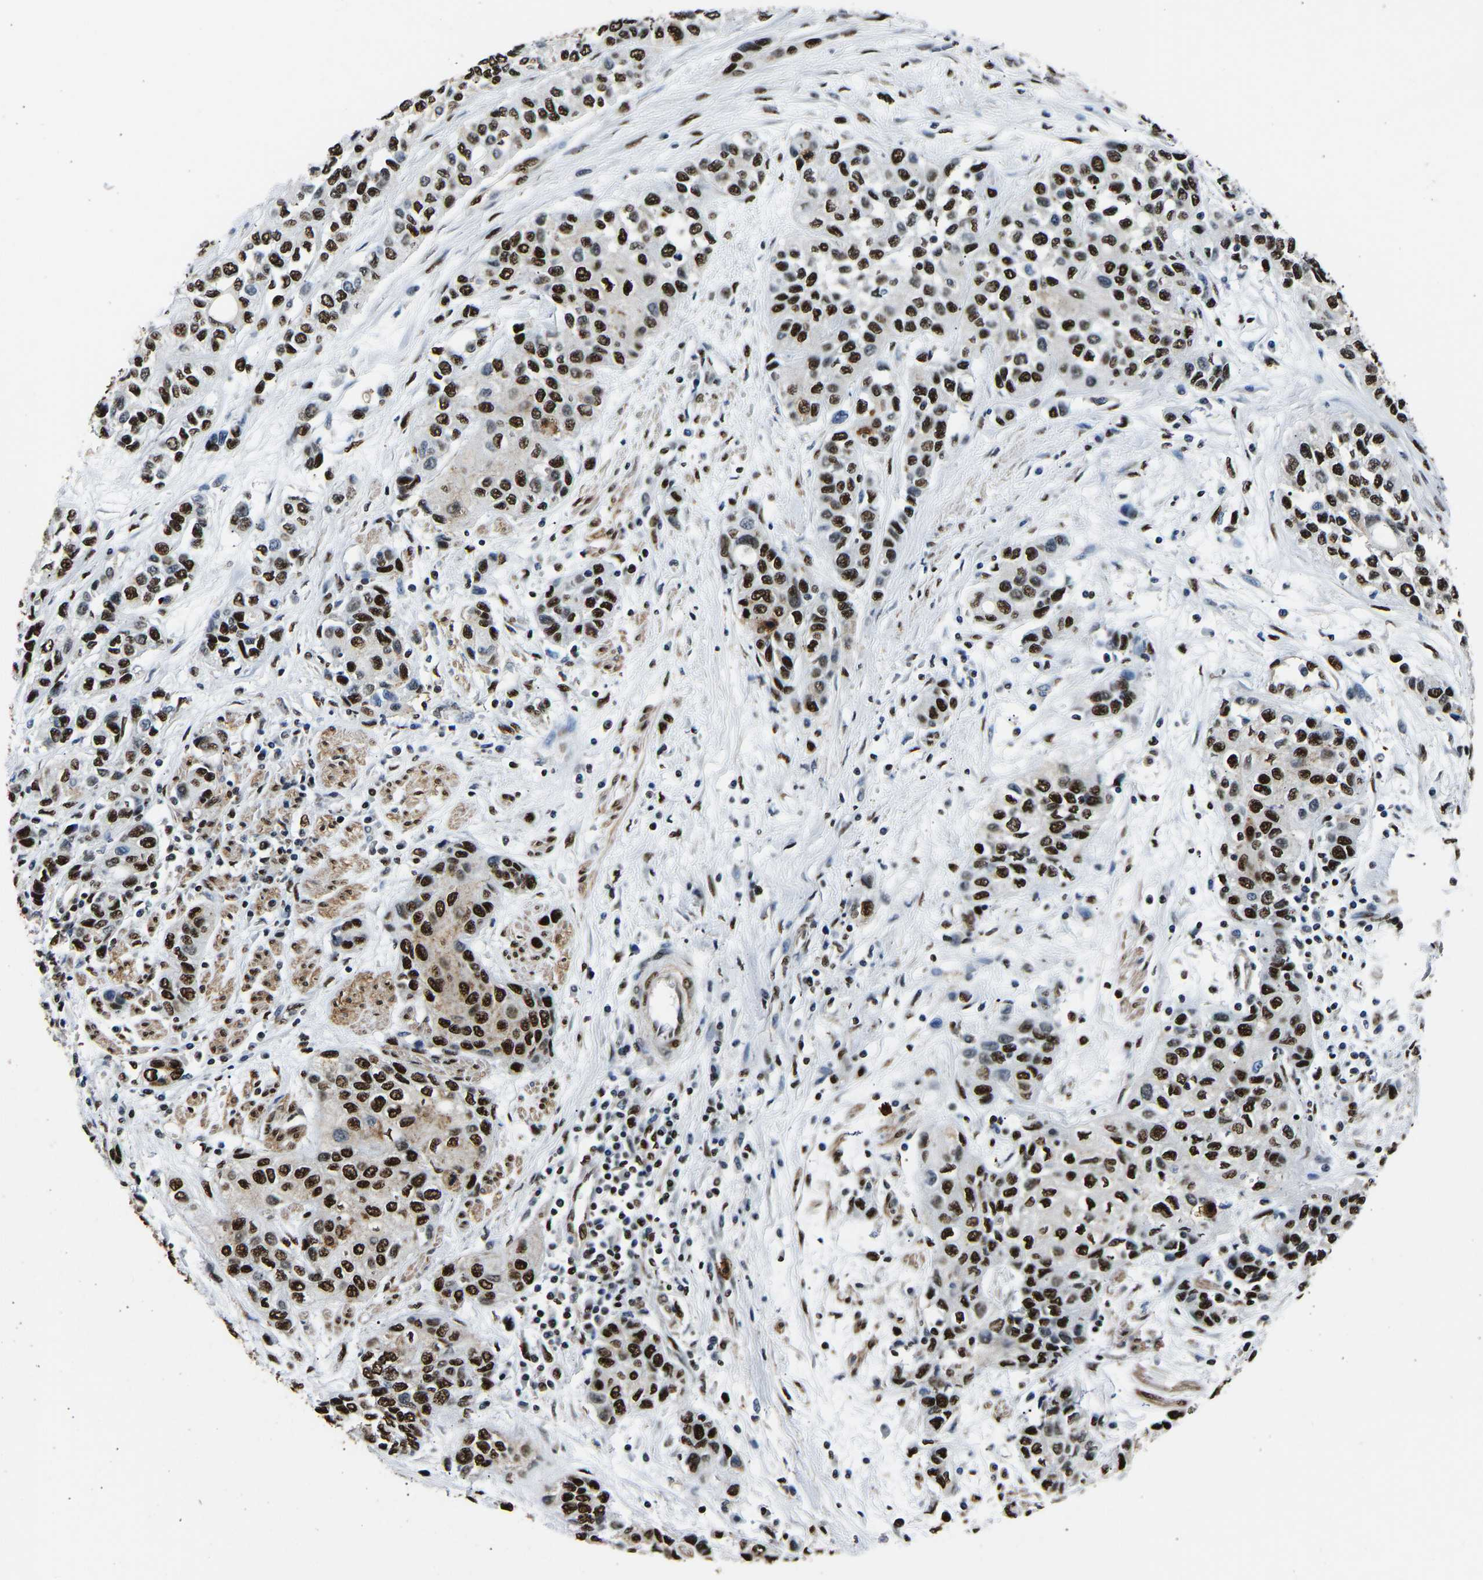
{"staining": {"intensity": "strong", "quantity": ">75%", "location": "nuclear"}, "tissue": "urothelial cancer", "cell_type": "Tumor cells", "image_type": "cancer", "snomed": [{"axis": "morphology", "description": "Urothelial carcinoma, High grade"}, {"axis": "topography", "description": "Urinary bladder"}], "caption": "A high amount of strong nuclear expression is seen in approximately >75% of tumor cells in urothelial cancer tissue. Immunohistochemistry stains the protein of interest in brown and the nuclei are stained blue.", "gene": "SAFB", "patient": {"sex": "female", "age": 56}}